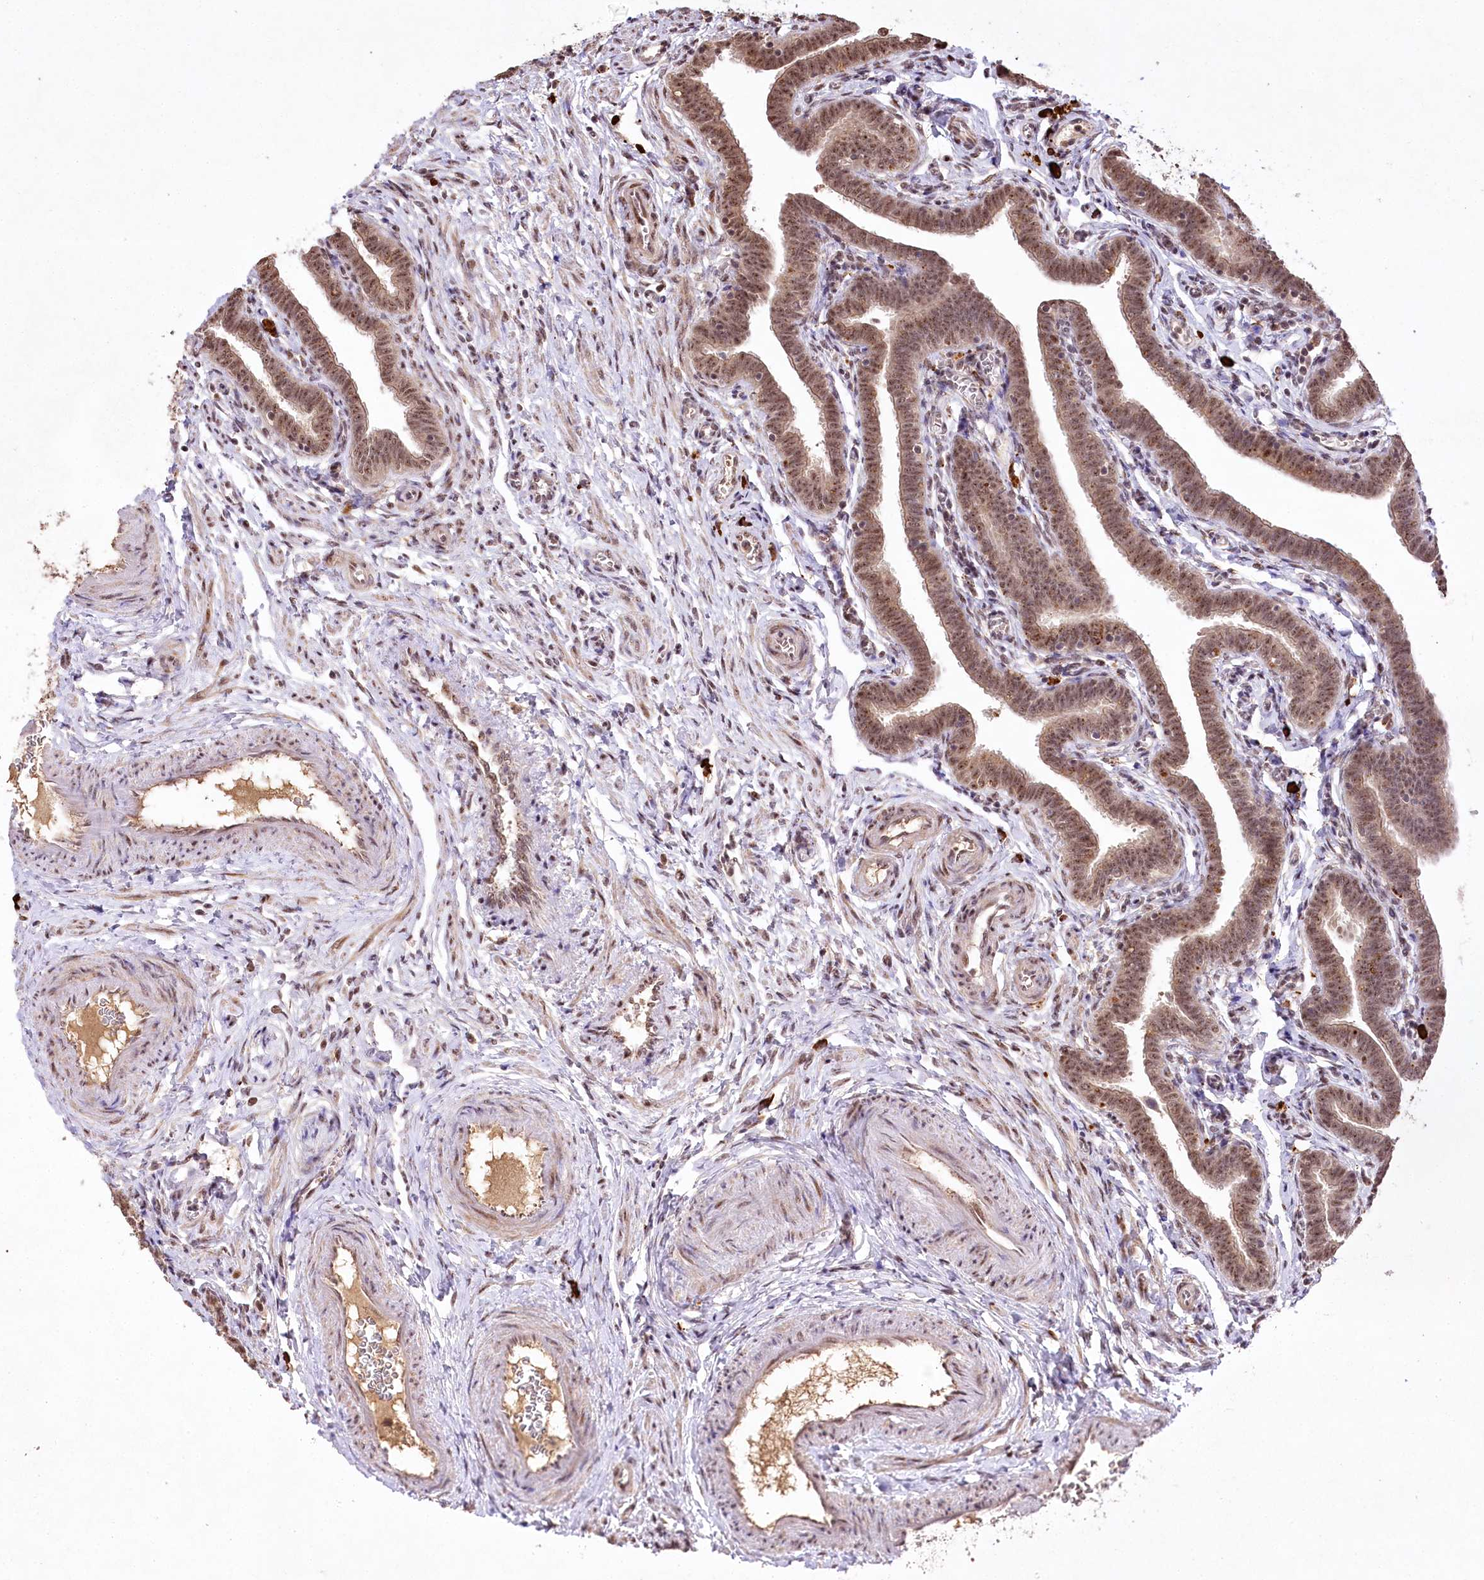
{"staining": {"intensity": "moderate", "quantity": ">75%", "location": "cytoplasmic/membranous,nuclear"}, "tissue": "fallopian tube", "cell_type": "Glandular cells", "image_type": "normal", "snomed": [{"axis": "morphology", "description": "Normal tissue, NOS"}, {"axis": "topography", "description": "Fallopian tube"}], "caption": "Protein staining shows moderate cytoplasmic/membranous,nuclear staining in about >75% of glandular cells in normal fallopian tube. Nuclei are stained in blue.", "gene": "PYROXD1", "patient": {"sex": "female", "age": 36}}